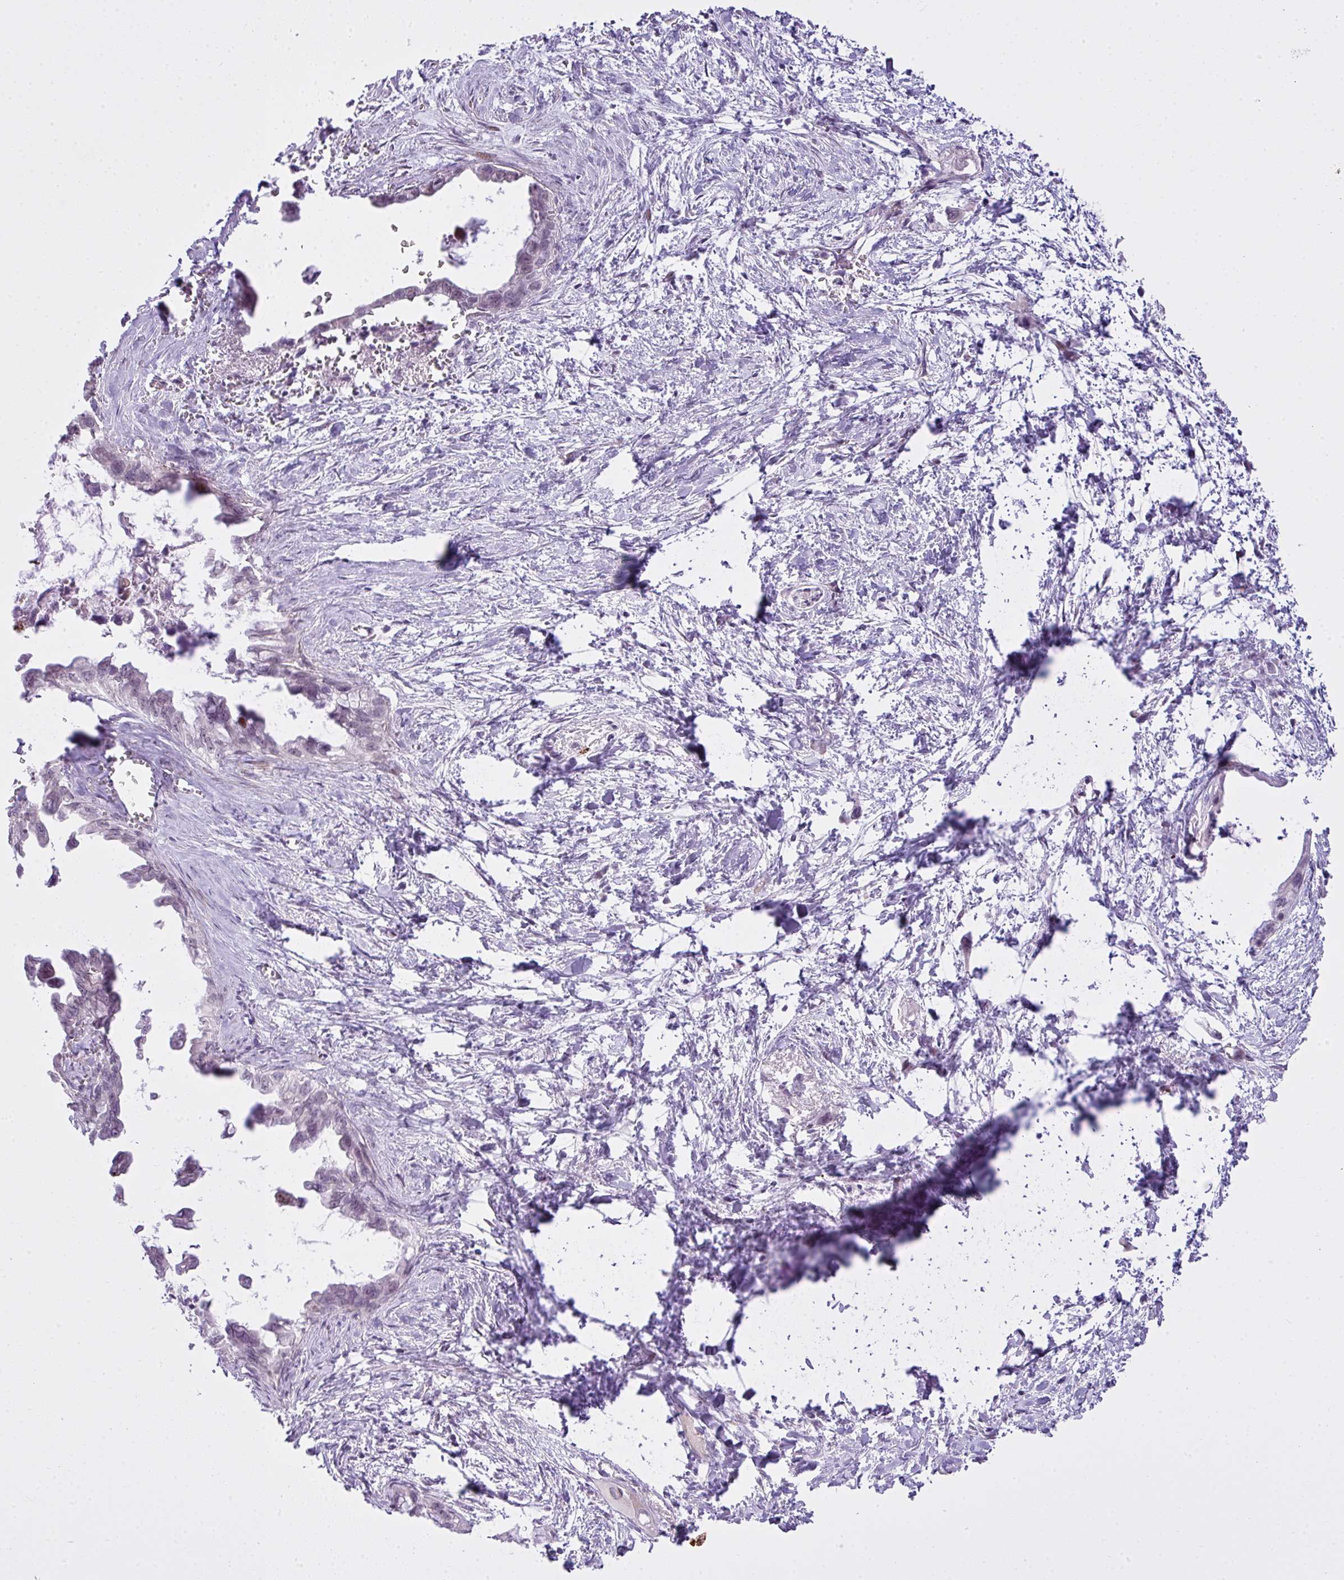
{"staining": {"intensity": "negative", "quantity": "none", "location": "none"}, "tissue": "pancreatic cancer", "cell_type": "Tumor cells", "image_type": "cancer", "snomed": [{"axis": "morphology", "description": "Adenocarcinoma, NOS"}, {"axis": "topography", "description": "Pancreas"}], "caption": "Adenocarcinoma (pancreatic) was stained to show a protein in brown. There is no significant expression in tumor cells.", "gene": "ZNF688", "patient": {"sex": "male", "age": 61}}